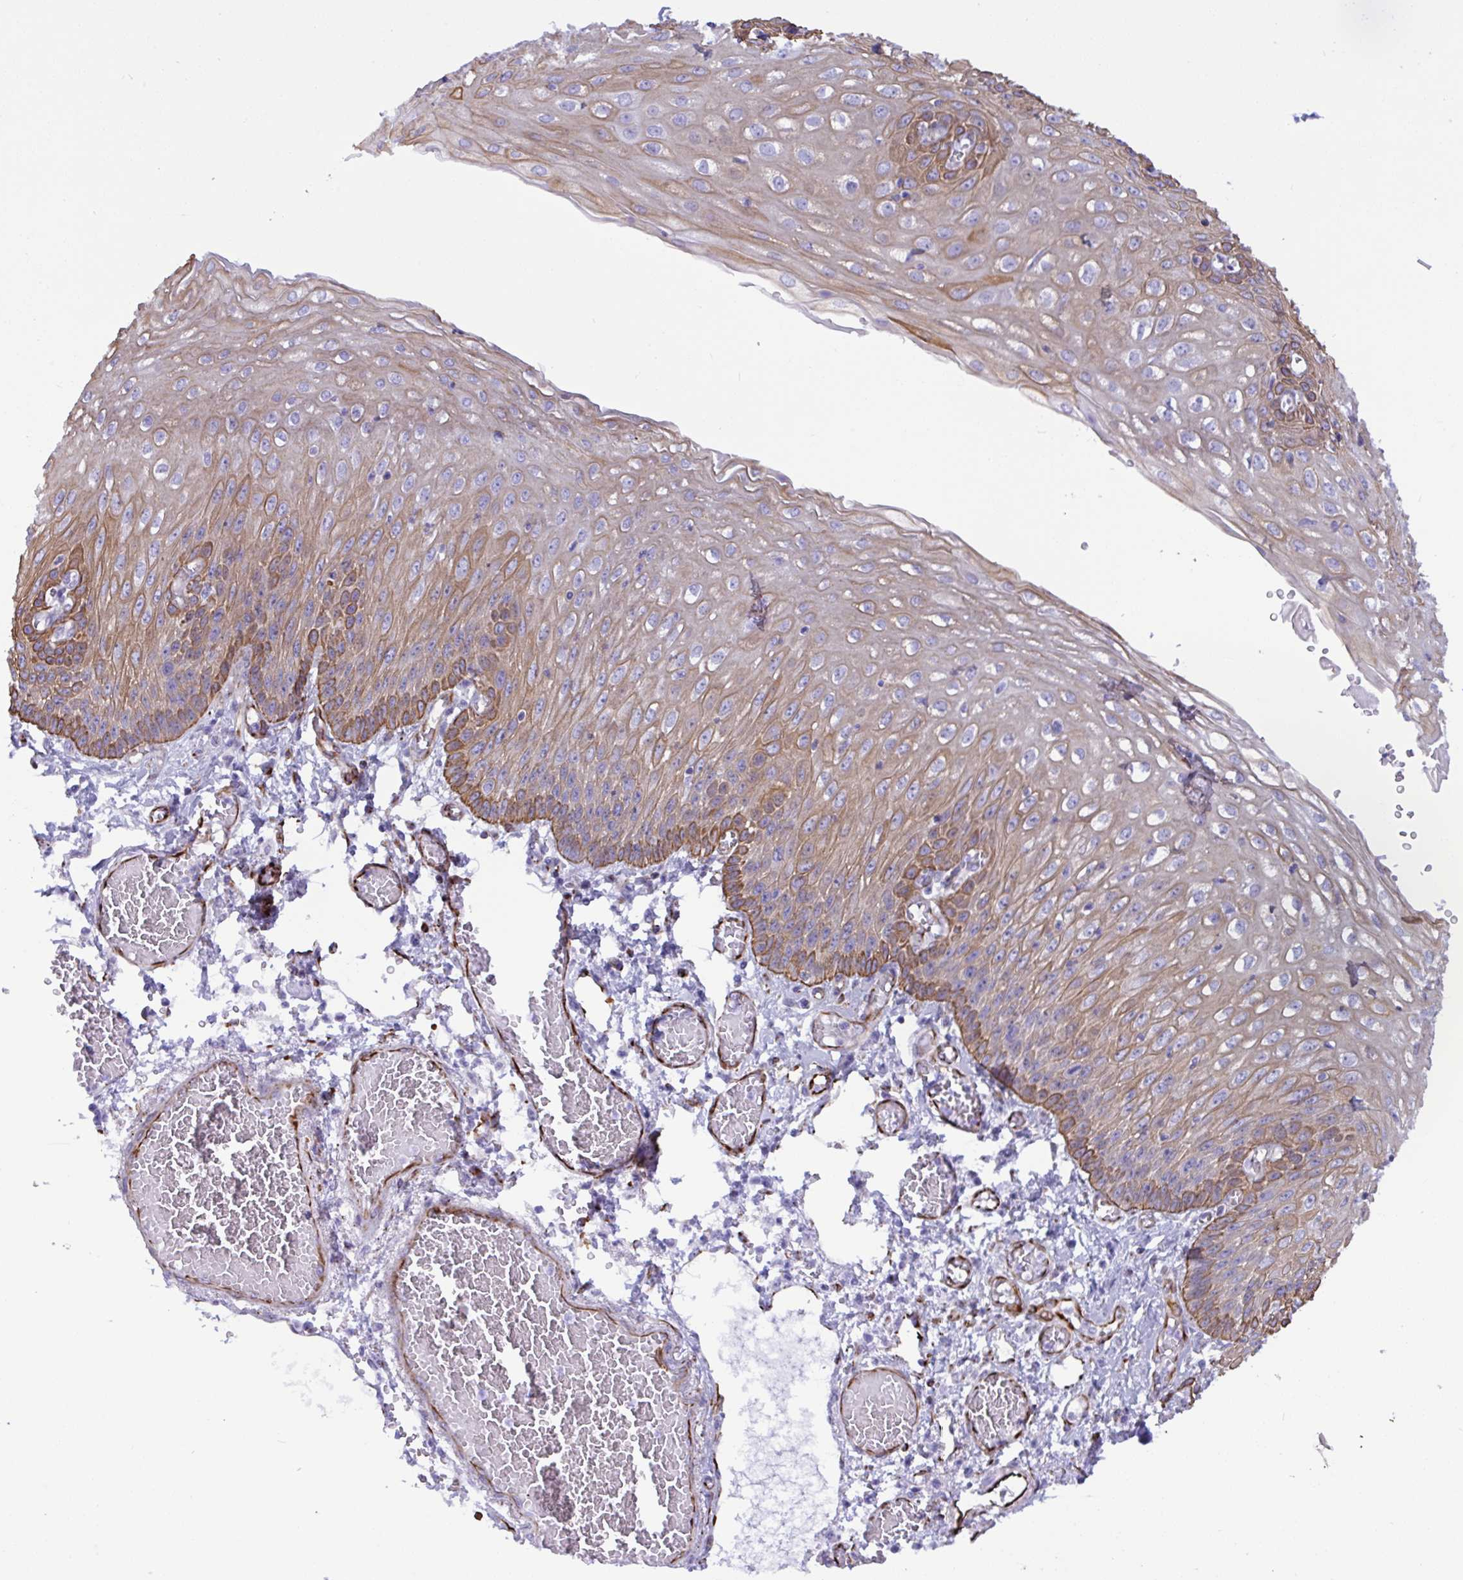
{"staining": {"intensity": "moderate", "quantity": ">75%", "location": "cytoplasmic/membranous"}, "tissue": "esophagus", "cell_type": "Squamous epithelial cells", "image_type": "normal", "snomed": [{"axis": "morphology", "description": "Normal tissue, NOS"}, {"axis": "morphology", "description": "Adenocarcinoma, NOS"}, {"axis": "topography", "description": "Esophagus"}], "caption": "Moderate cytoplasmic/membranous protein positivity is present in approximately >75% of squamous epithelial cells in esophagus. (brown staining indicates protein expression, while blue staining denotes nuclei).", "gene": "SMAD5", "patient": {"sex": "male", "age": 81}}